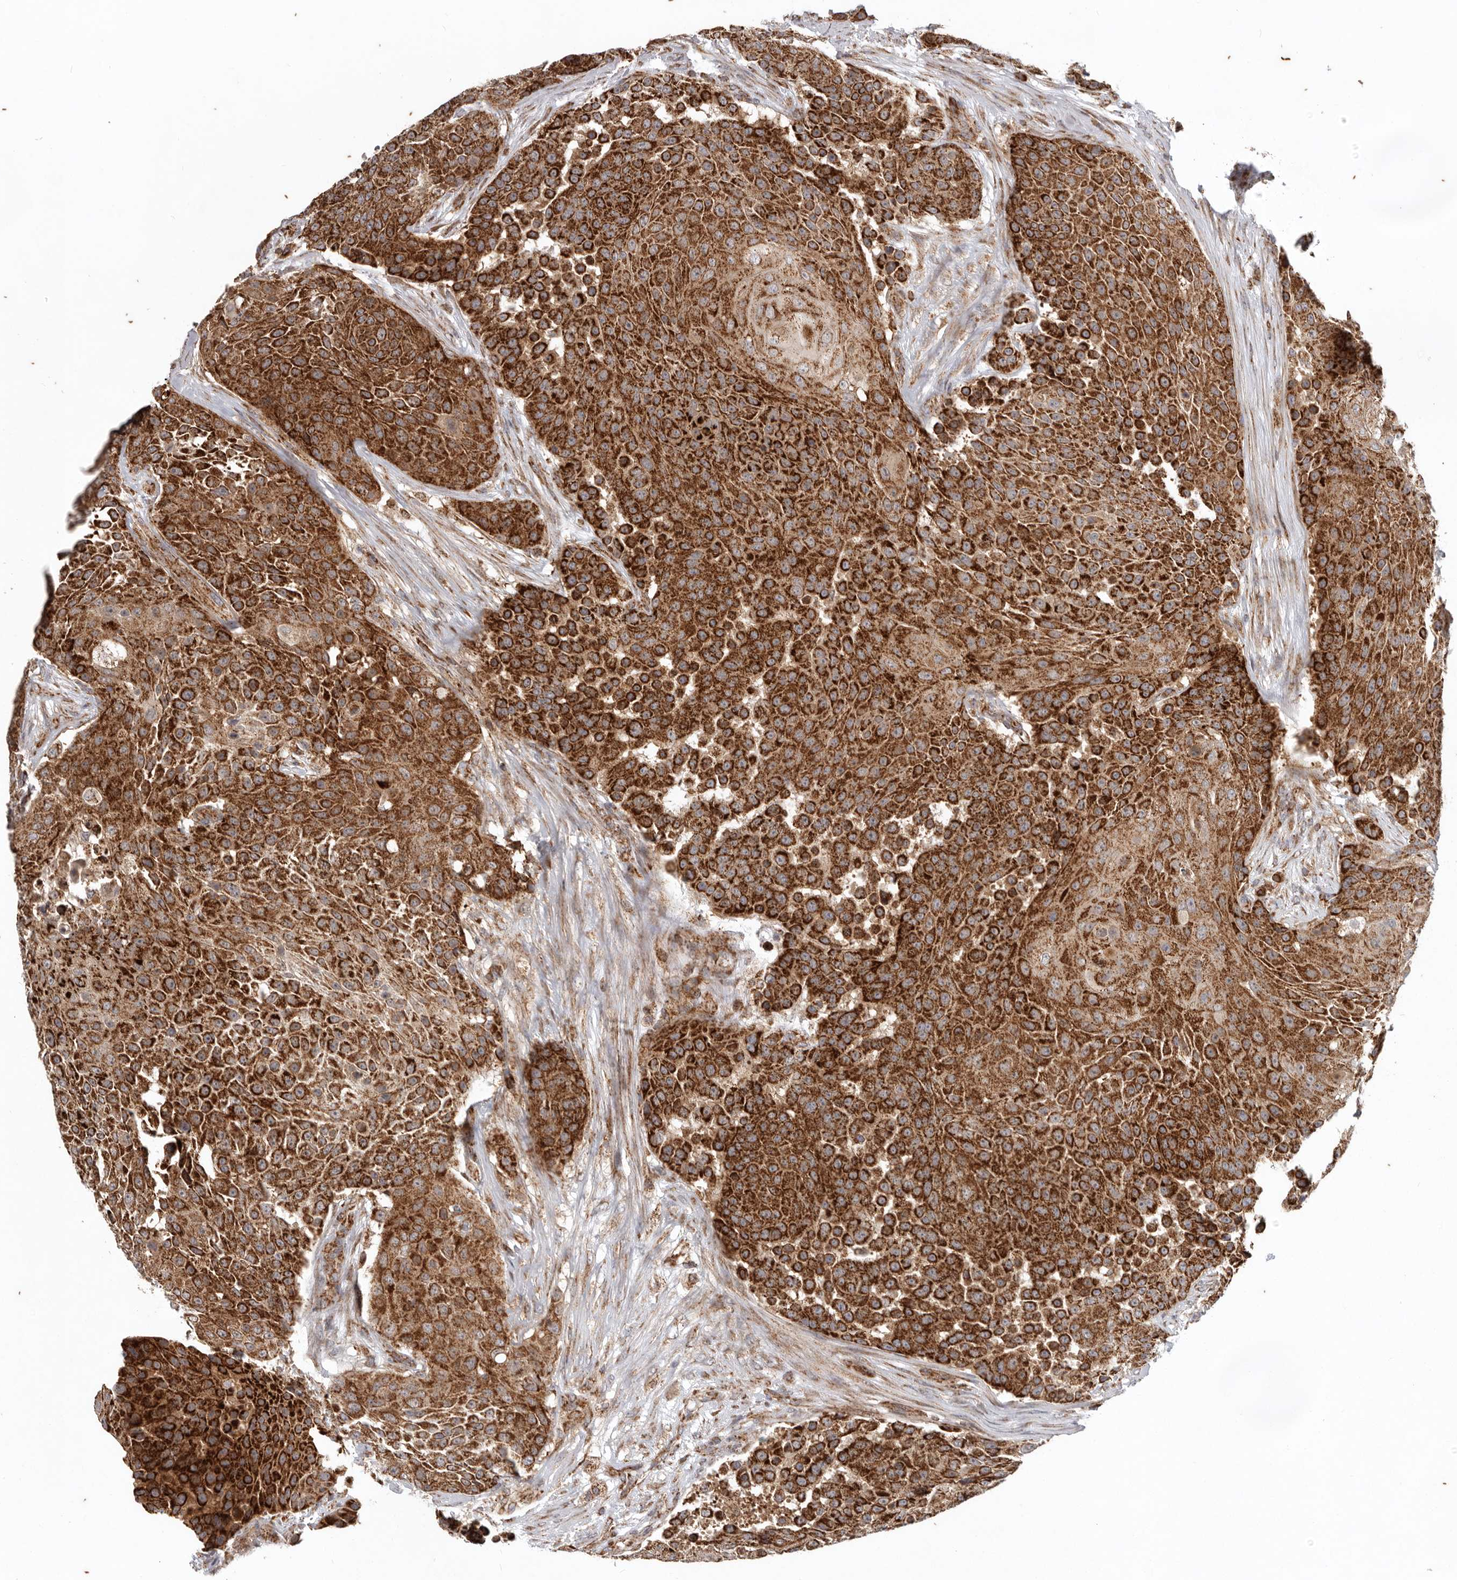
{"staining": {"intensity": "strong", "quantity": ">75%", "location": "cytoplasmic/membranous"}, "tissue": "urothelial cancer", "cell_type": "Tumor cells", "image_type": "cancer", "snomed": [{"axis": "morphology", "description": "Urothelial carcinoma, High grade"}, {"axis": "topography", "description": "Urinary bladder"}], "caption": "Urothelial cancer stained for a protein (brown) demonstrates strong cytoplasmic/membranous positive staining in approximately >75% of tumor cells.", "gene": "MRPS10", "patient": {"sex": "female", "age": 63}}